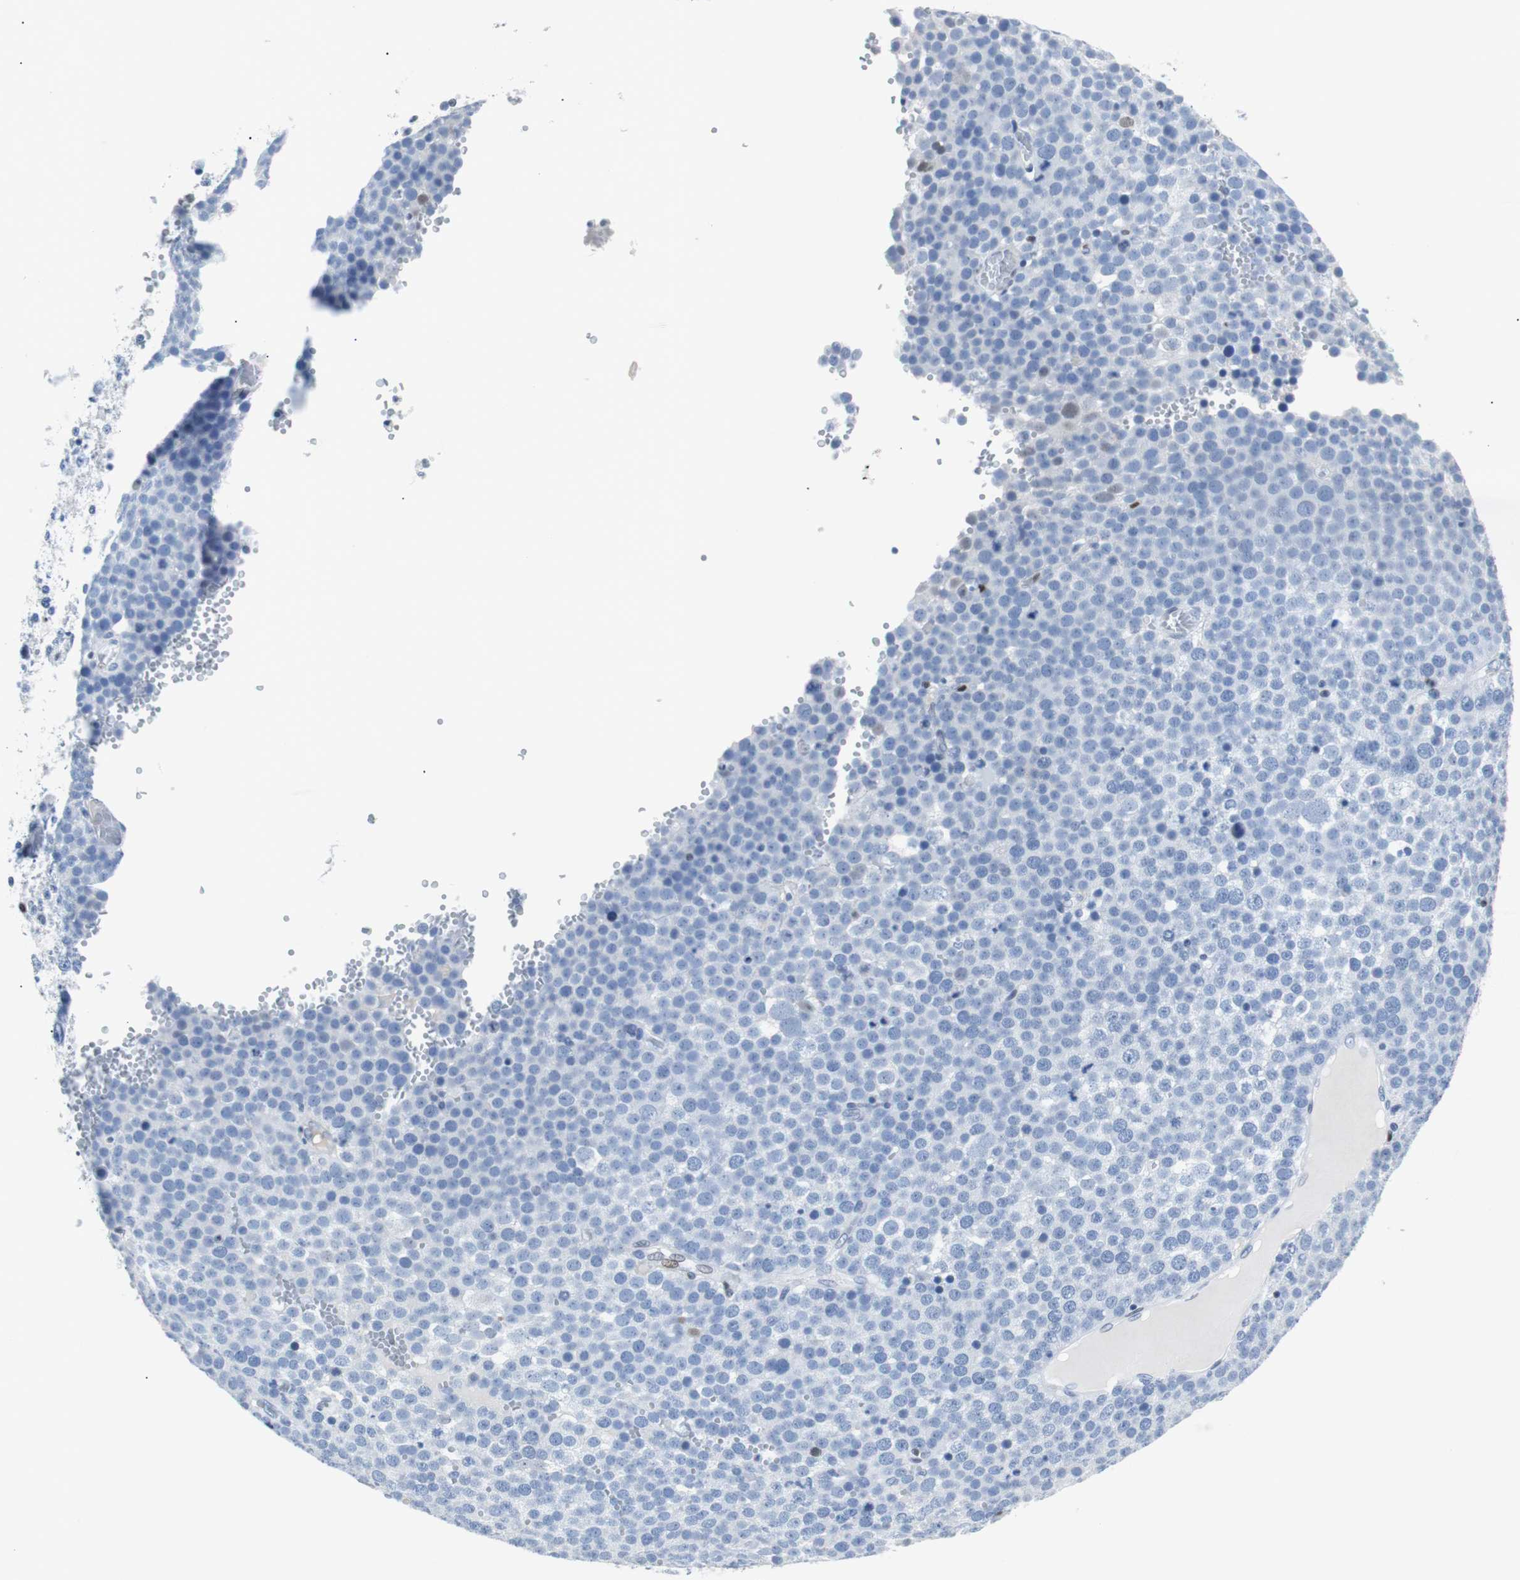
{"staining": {"intensity": "negative", "quantity": "none", "location": "none"}, "tissue": "testis cancer", "cell_type": "Tumor cells", "image_type": "cancer", "snomed": [{"axis": "morphology", "description": "Seminoma, NOS"}, {"axis": "topography", "description": "Testis"}], "caption": "Tumor cells are negative for protein expression in human testis cancer (seminoma).", "gene": "JUN", "patient": {"sex": "male", "age": 71}}